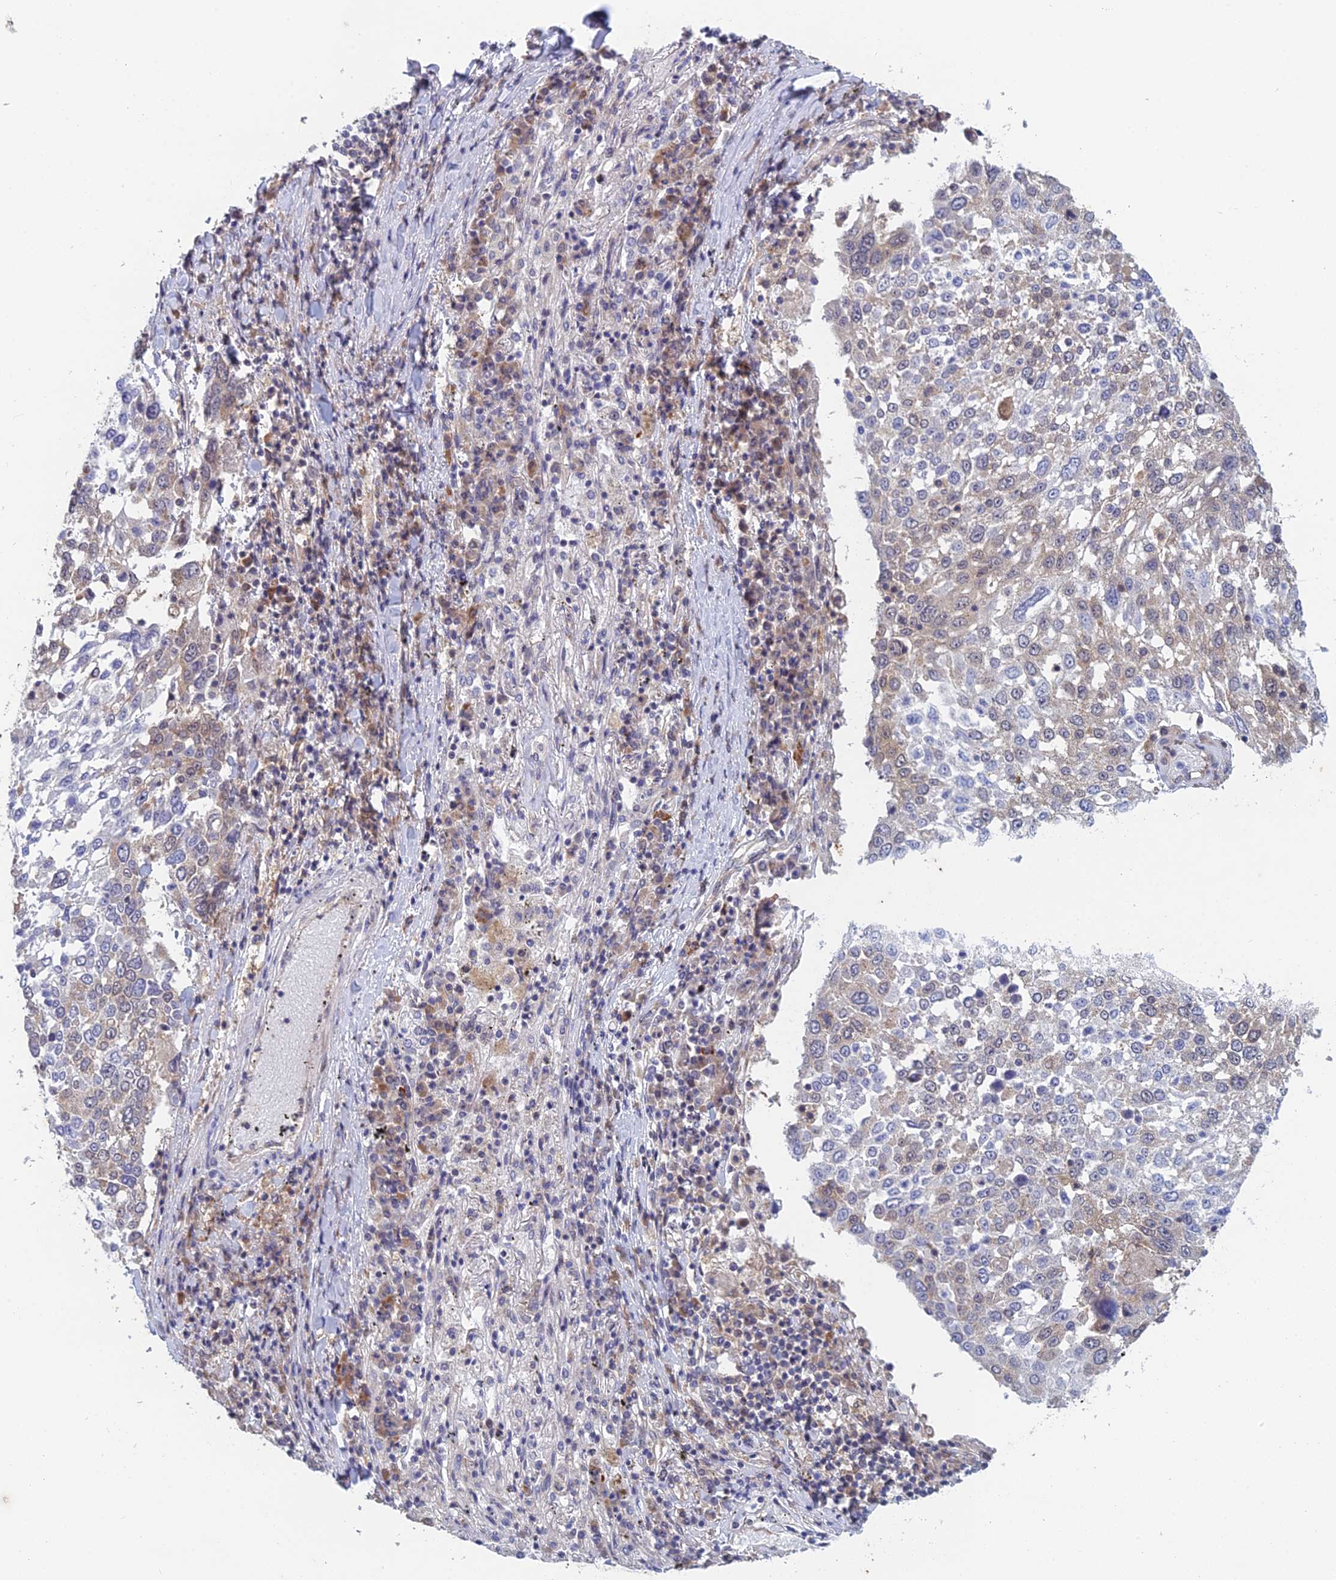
{"staining": {"intensity": "weak", "quantity": "<25%", "location": "cytoplasmic/membranous"}, "tissue": "lung cancer", "cell_type": "Tumor cells", "image_type": "cancer", "snomed": [{"axis": "morphology", "description": "Squamous cell carcinoma, NOS"}, {"axis": "topography", "description": "Lung"}], "caption": "High magnification brightfield microscopy of lung cancer (squamous cell carcinoma) stained with DAB (brown) and counterstained with hematoxylin (blue): tumor cells show no significant staining.", "gene": "SRA1", "patient": {"sex": "male", "age": 65}}